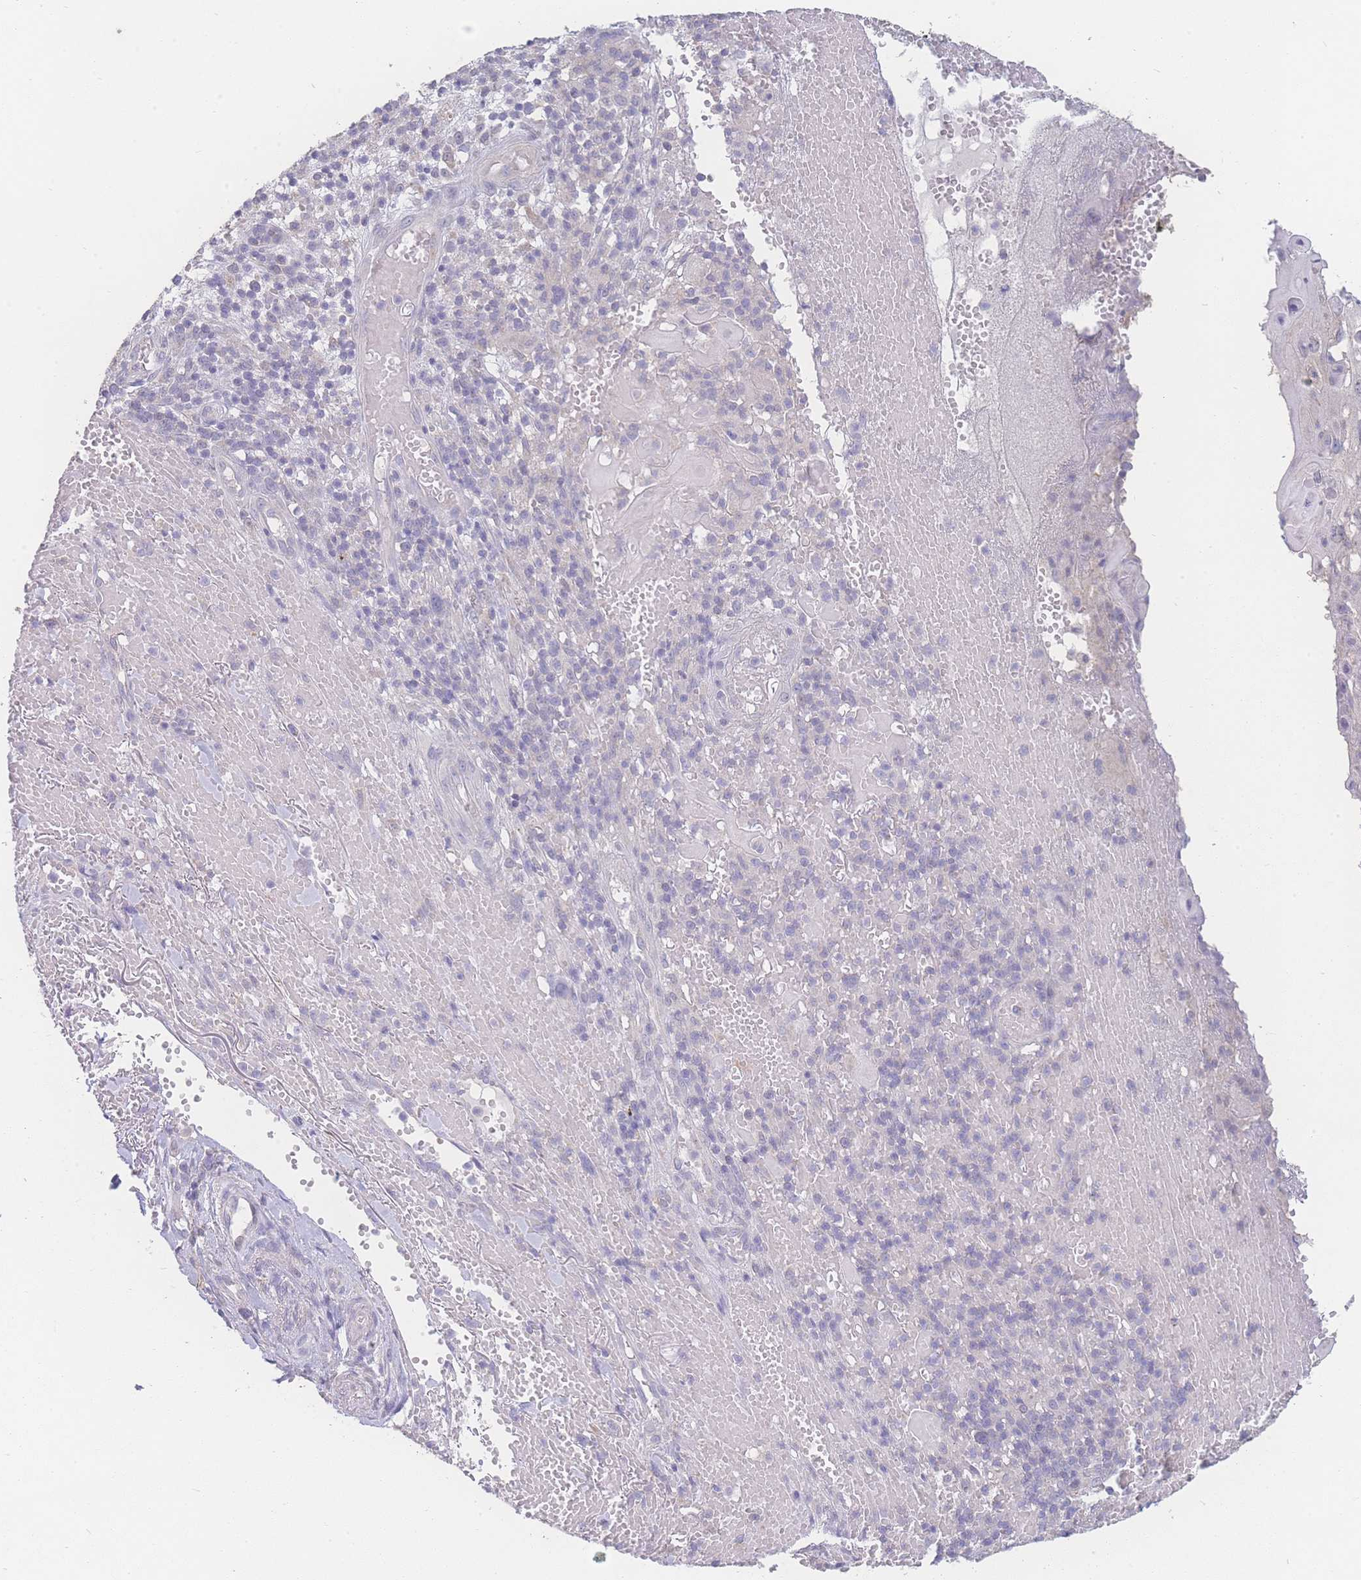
{"staining": {"intensity": "negative", "quantity": "none", "location": "none"}, "tissue": "skin cancer", "cell_type": "Tumor cells", "image_type": "cancer", "snomed": [{"axis": "morphology", "description": "Normal tissue, NOS"}, {"axis": "morphology", "description": "Squamous cell carcinoma, NOS"}, {"axis": "topography", "description": "Skin"}, {"axis": "topography", "description": "Cartilage tissue"}], "caption": "DAB (3,3'-diaminobenzidine) immunohistochemical staining of squamous cell carcinoma (skin) reveals no significant staining in tumor cells.", "gene": "GIPR", "patient": {"sex": "female", "age": 79}}